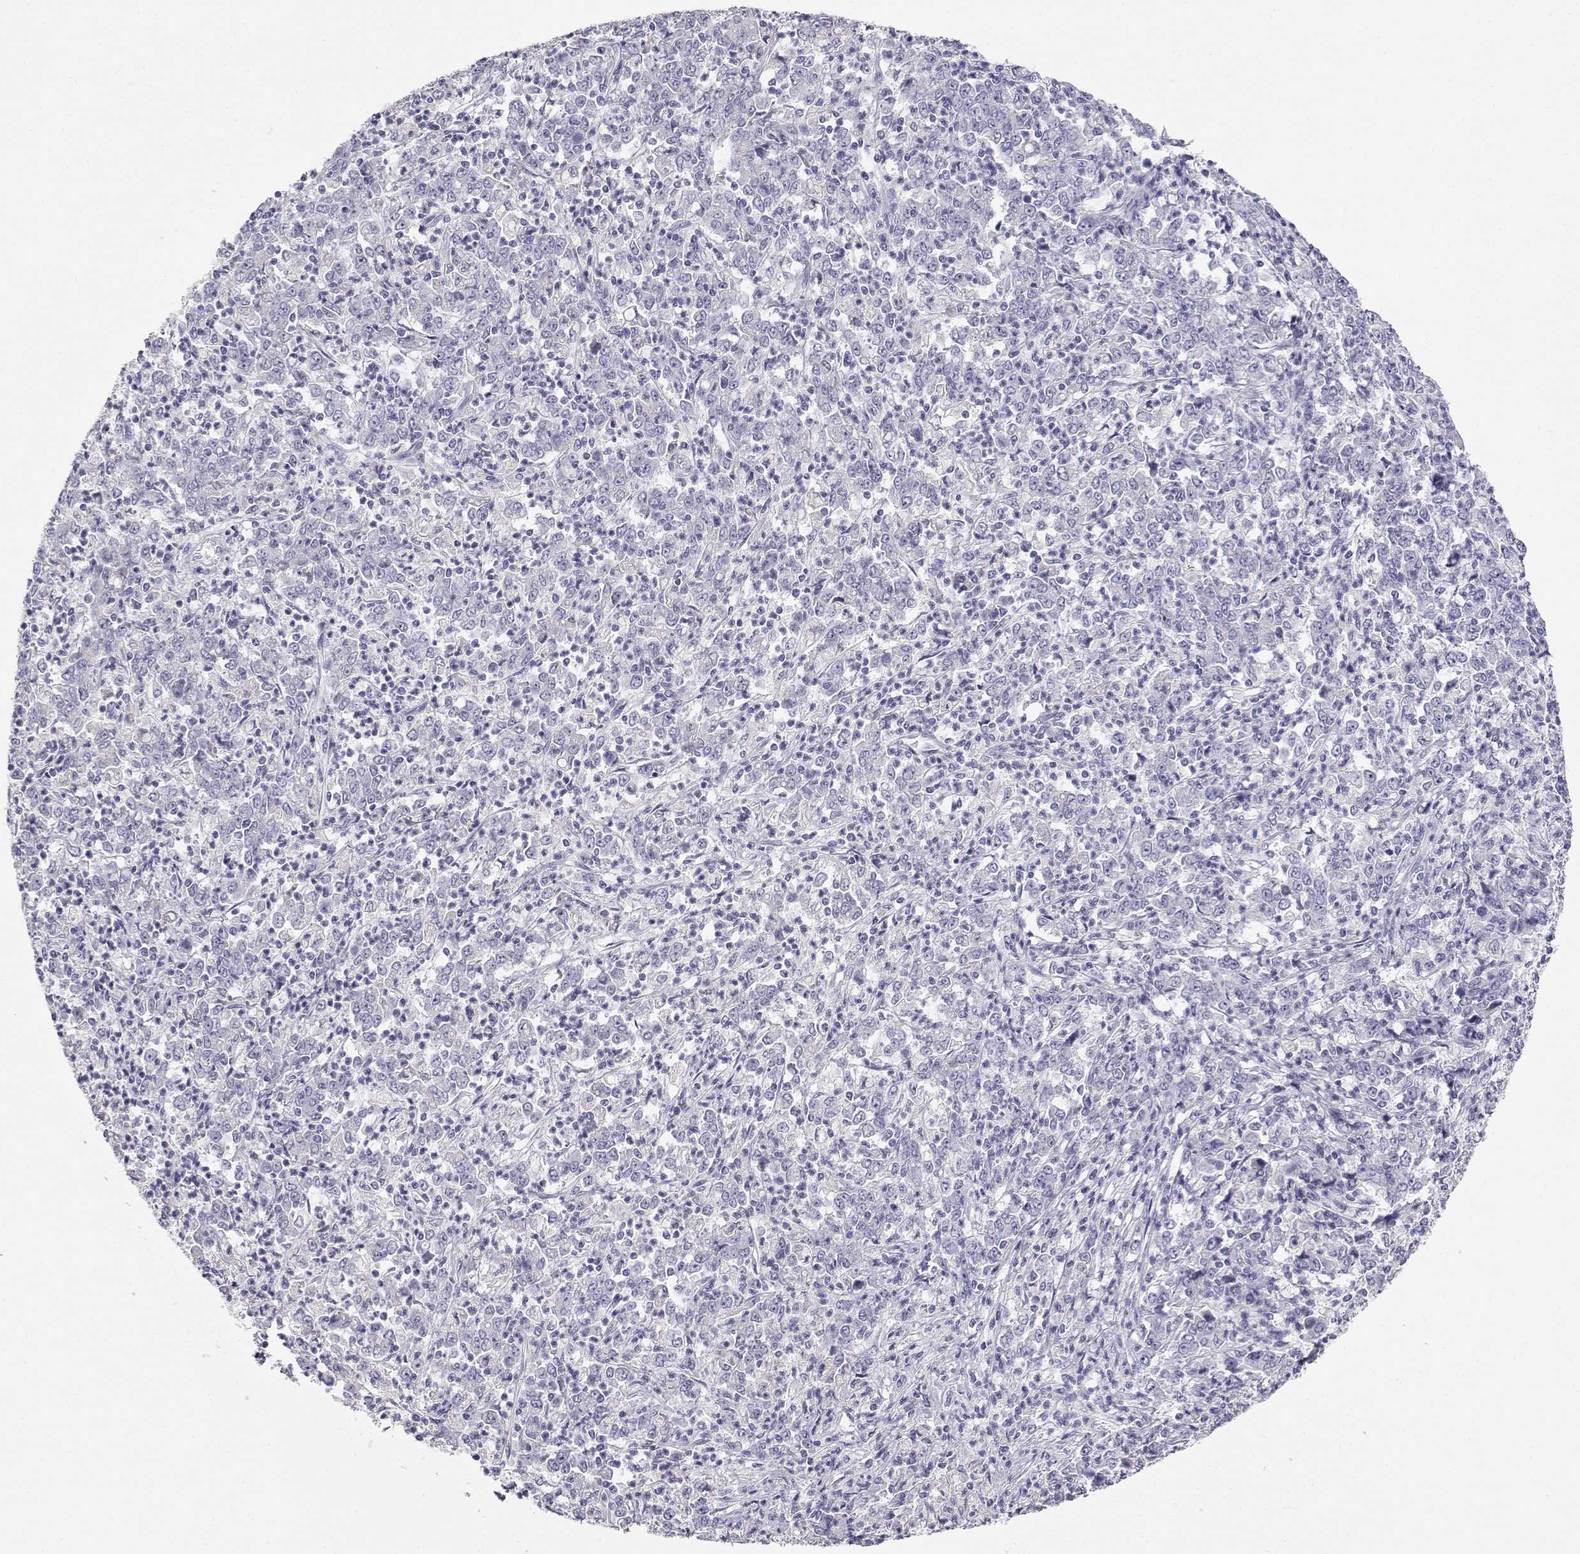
{"staining": {"intensity": "negative", "quantity": "none", "location": "none"}, "tissue": "stomach cancer", "cell_type": "Tumor cells", "image_type": "cancer", "snomed": [{"axis": "morphology", "description": "Adenocarcinoma, NOS"}, {"axis": "topography", "description": "Stomach, lower"}], "caption": "IHC image of neoplastic tissue: human stomach adenocarcinoma stained with DAB shows no significant protein expression in tumor cells. The staining was performed using DAB to visualize the protein expression in brown, while the nuclei were stained in blue with hematoxylin (Magnification: 20x).", "gene": "GPR174", "patient": {"sex": "female", "age": 71}}